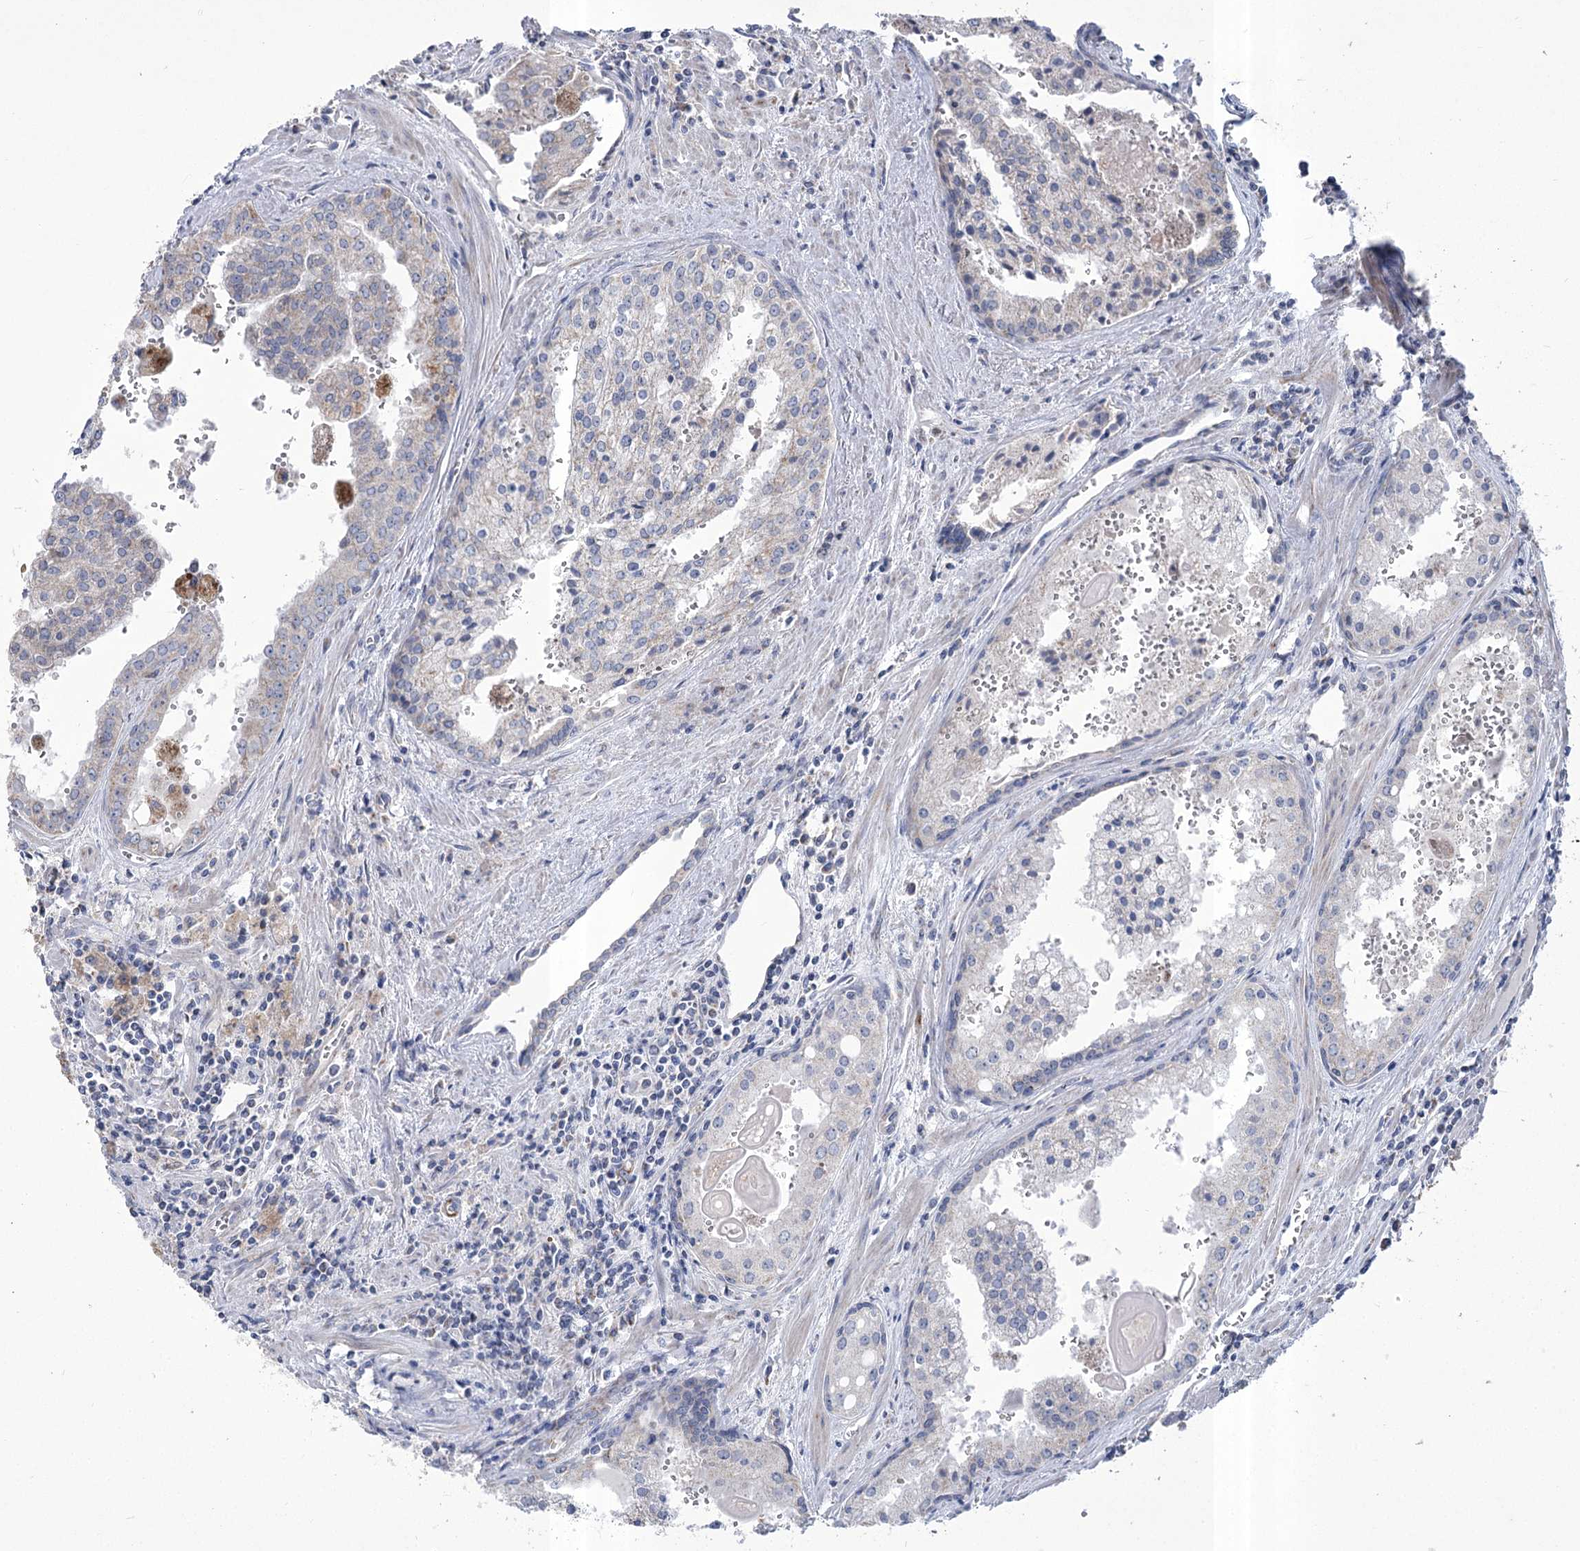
{"staining": {"intensity": "negative", "quantity": "none", "location": "none"}, "tissue": "prostate cancer", "cell_type": "Tumor cells", "image_type": "cancer", "snomed": [{"axis": "morphology", "description": "Adenocarcinoma, High grade"}, {"axis": "topography", "description": "Prostate"}], "caption": "Immunohistochemistry (IHC) image of neoplastic tissue: human prostate high-grade adenocarcinoma stained with DAB (3,3'-diaminobenzidine) demonstrates no significant protein positivity in tumor cells. The staining was performed using DAB (3,3'-diaminobenzidine) to visualize the protein expression in brown, while the nuclei were stained in blue with hematoxylin (Magnification: 20x).", "gene": "PDHB", "patient": {"sex": "male", "age": 68}}